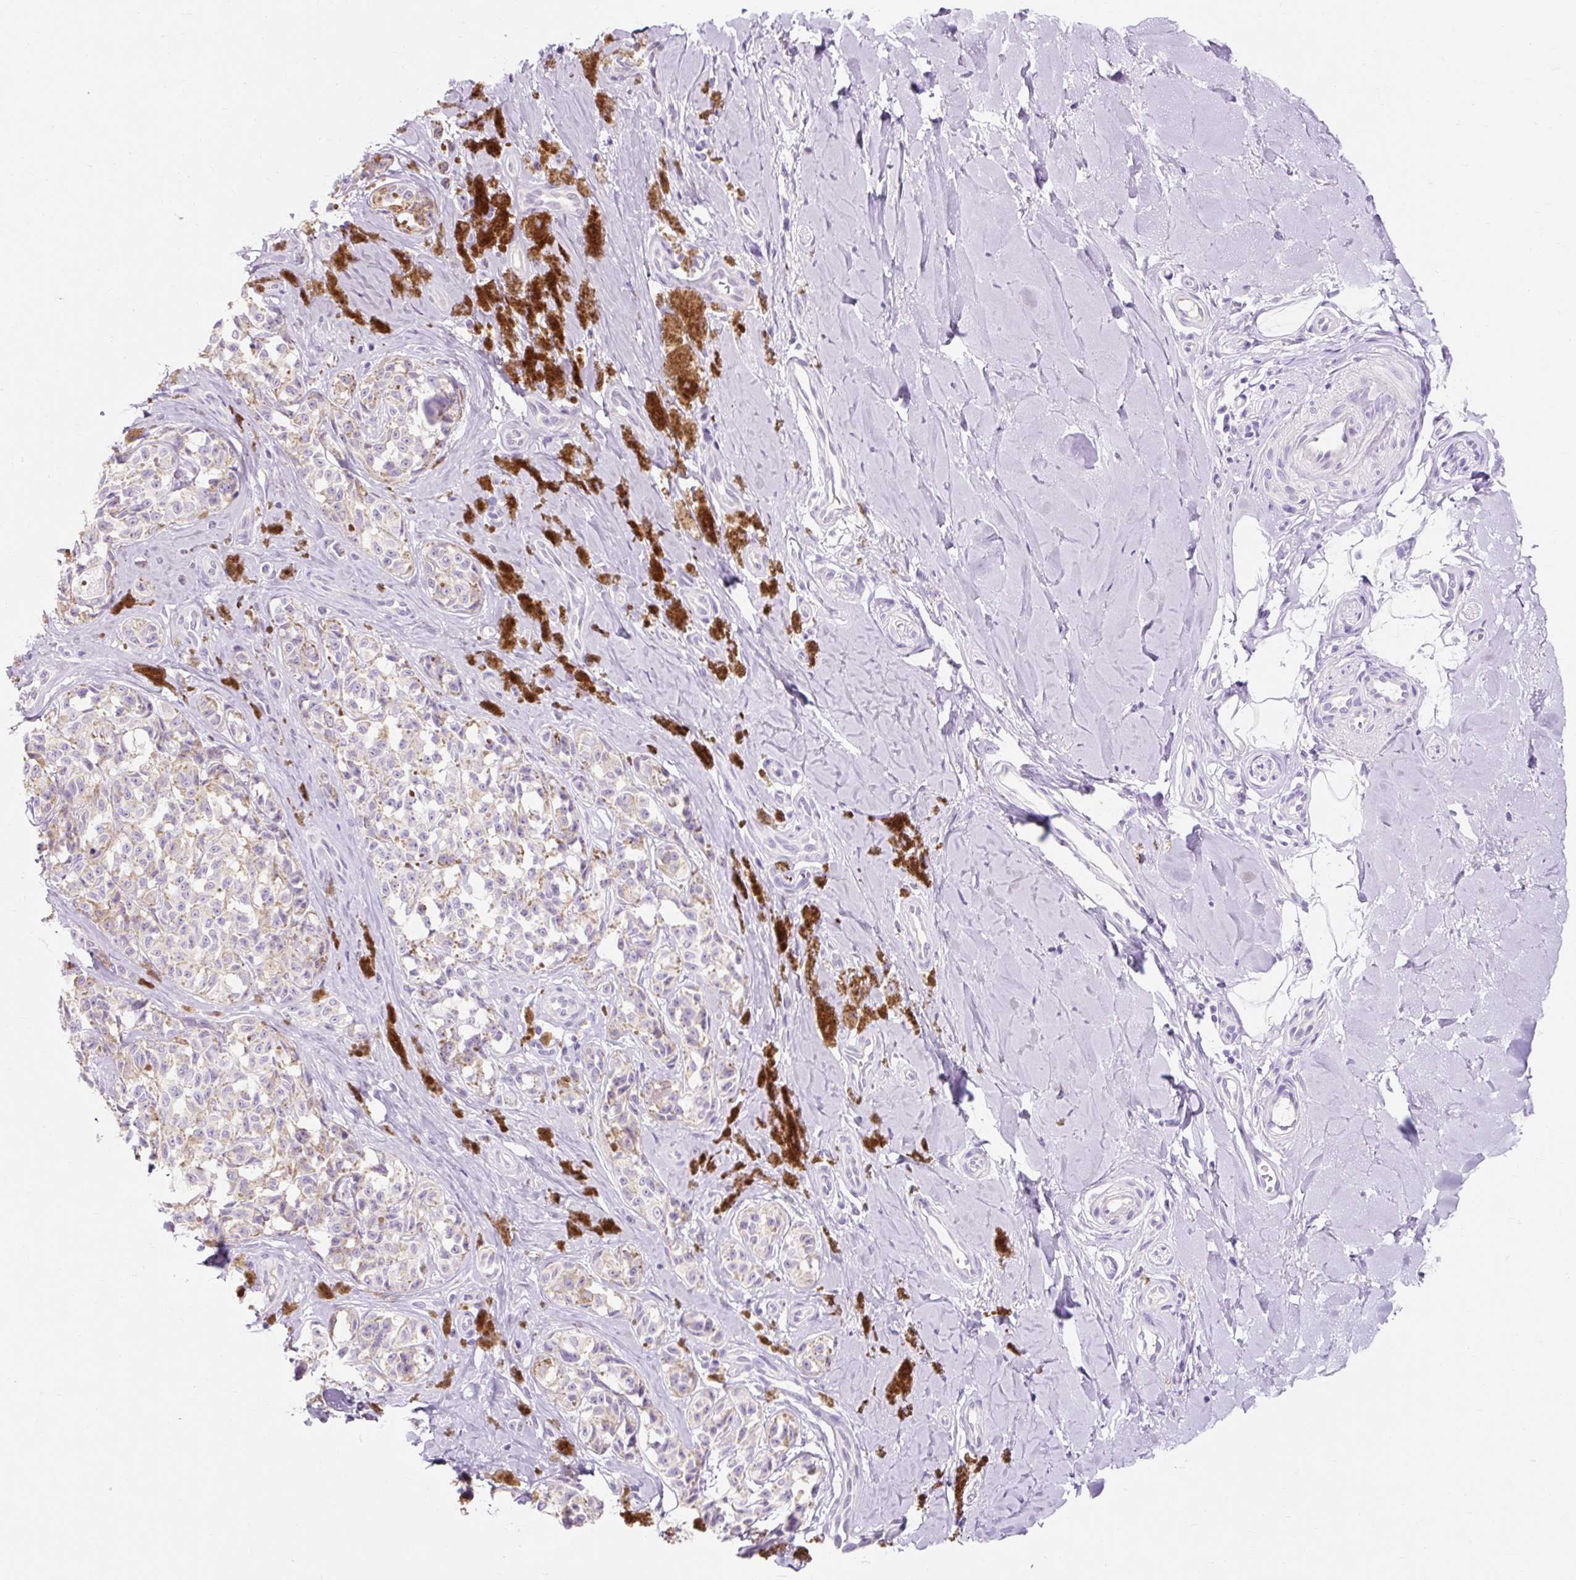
{"staining": {"intensity": "negative", "quantity": "none", "location": "none"}, "tissue": "melanoma", "cell_type": "Tumor cells", "image_type": "cancer", "snomed": [{"axis": "morphology", "description": "Malignant melanoma, NOS"}, {"axis": "topography", "description": "Skin"}], "caption": "Malignant melanoma was stained to show a protein in brown. There is no significant expression in tumor cells.", "gene": "TMEM213", "patient": {"sex": "female", "age": 65}}